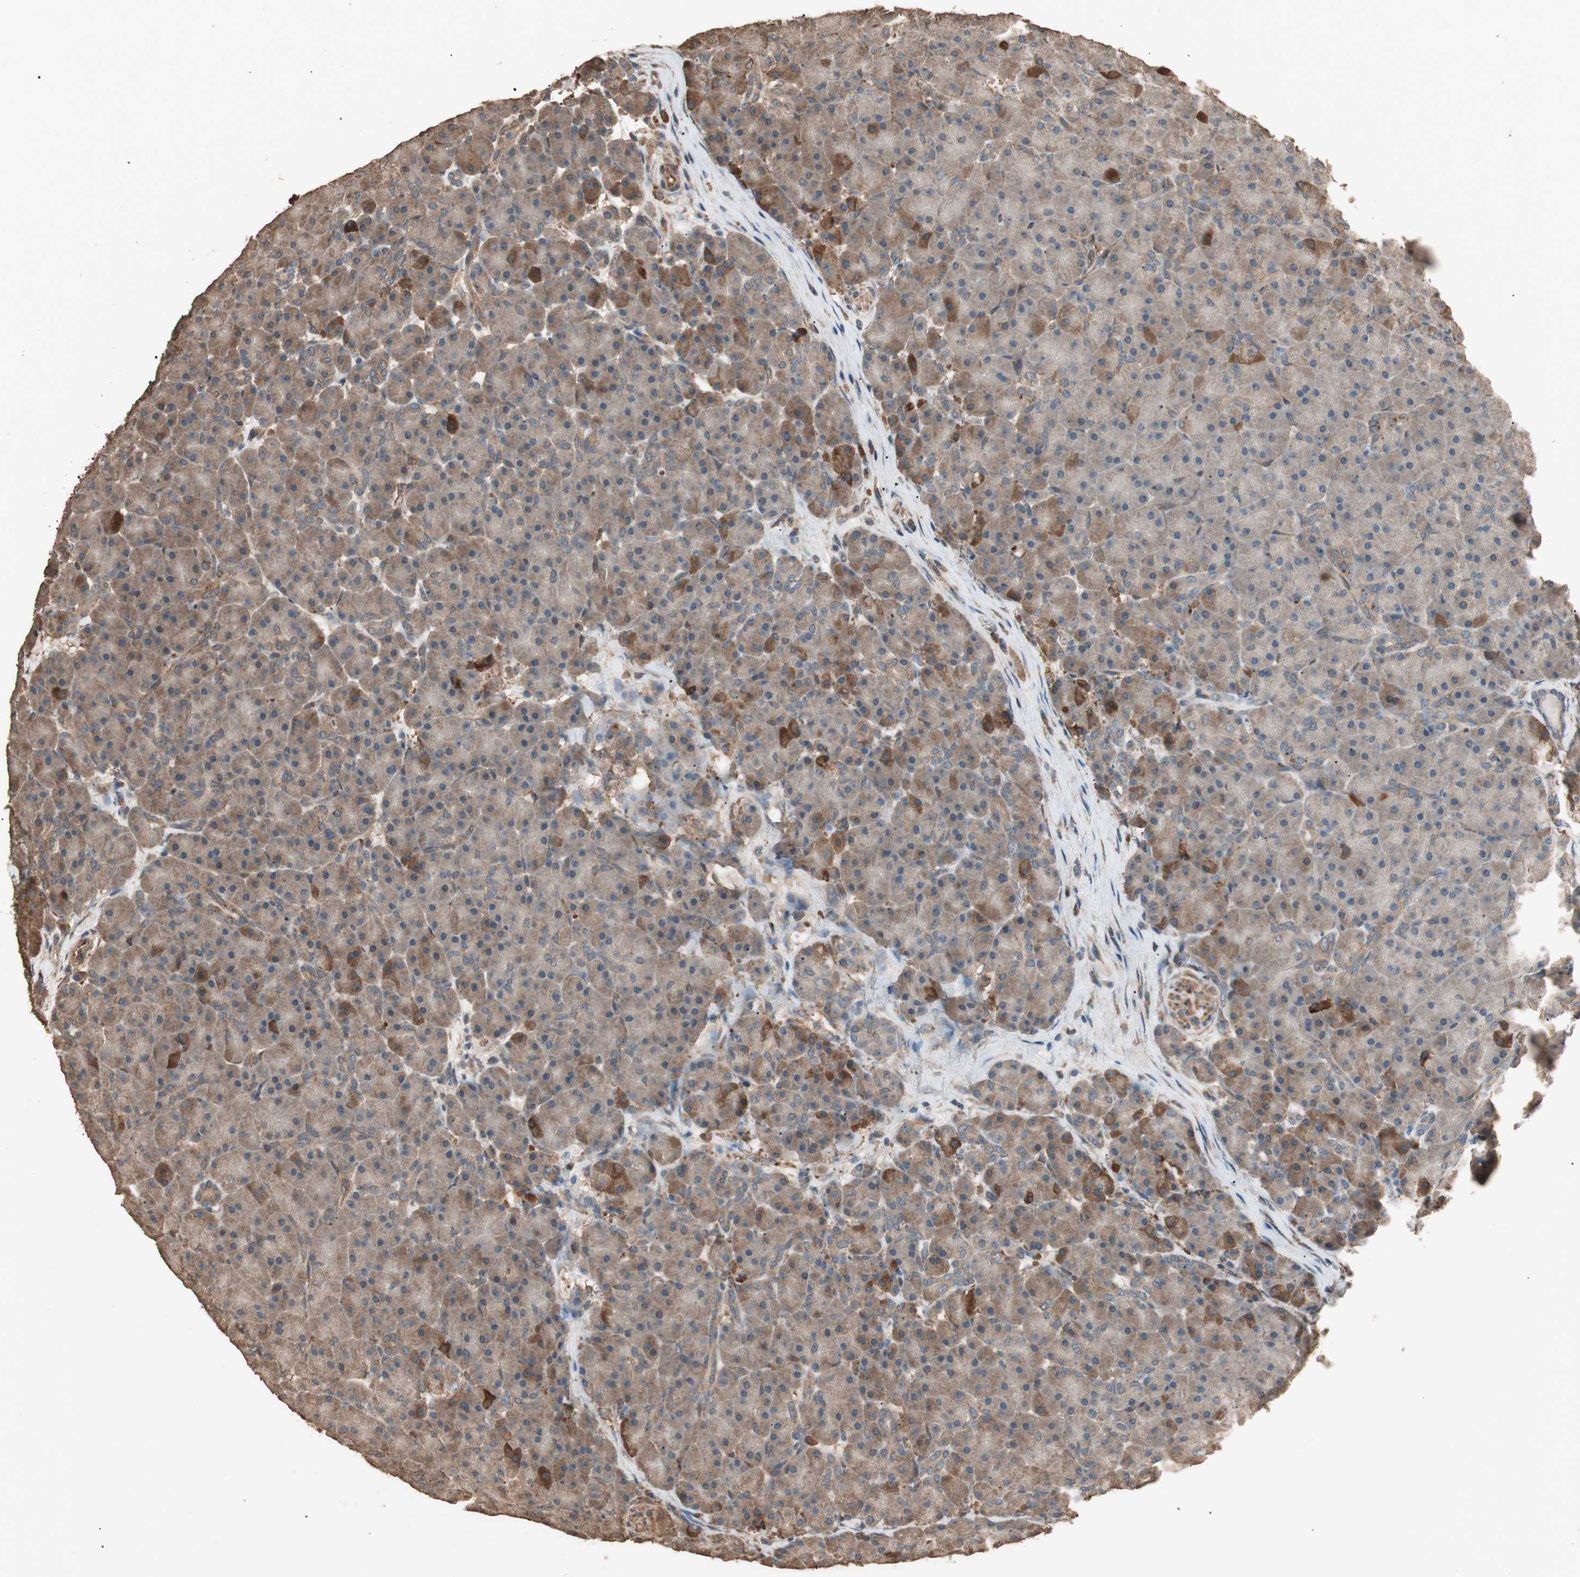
{"staining": {"intensity": "moderate", "quantity": ">75%", "location": "cytoplasmic/membranous"}, "tissue": "pancreas", "cell_type": "Exocrine glandular cells", "image_type": "normal", "snomed": [{"axis": "morphology", "description": "Normal tissue, NOS"}, {"axis": "topography", "description": "Pancreas"}], "caption": "Immunohistochemistry (IHC) histopathology image of unremarkable human pancreas stained for a protein (brown), which shows medium levels of moderate cytoplasmic/membranous staining in about >75% of exocrine glandular cells.", "gene": "CCN4", "patient": {"sex": "male", "age": 66}}